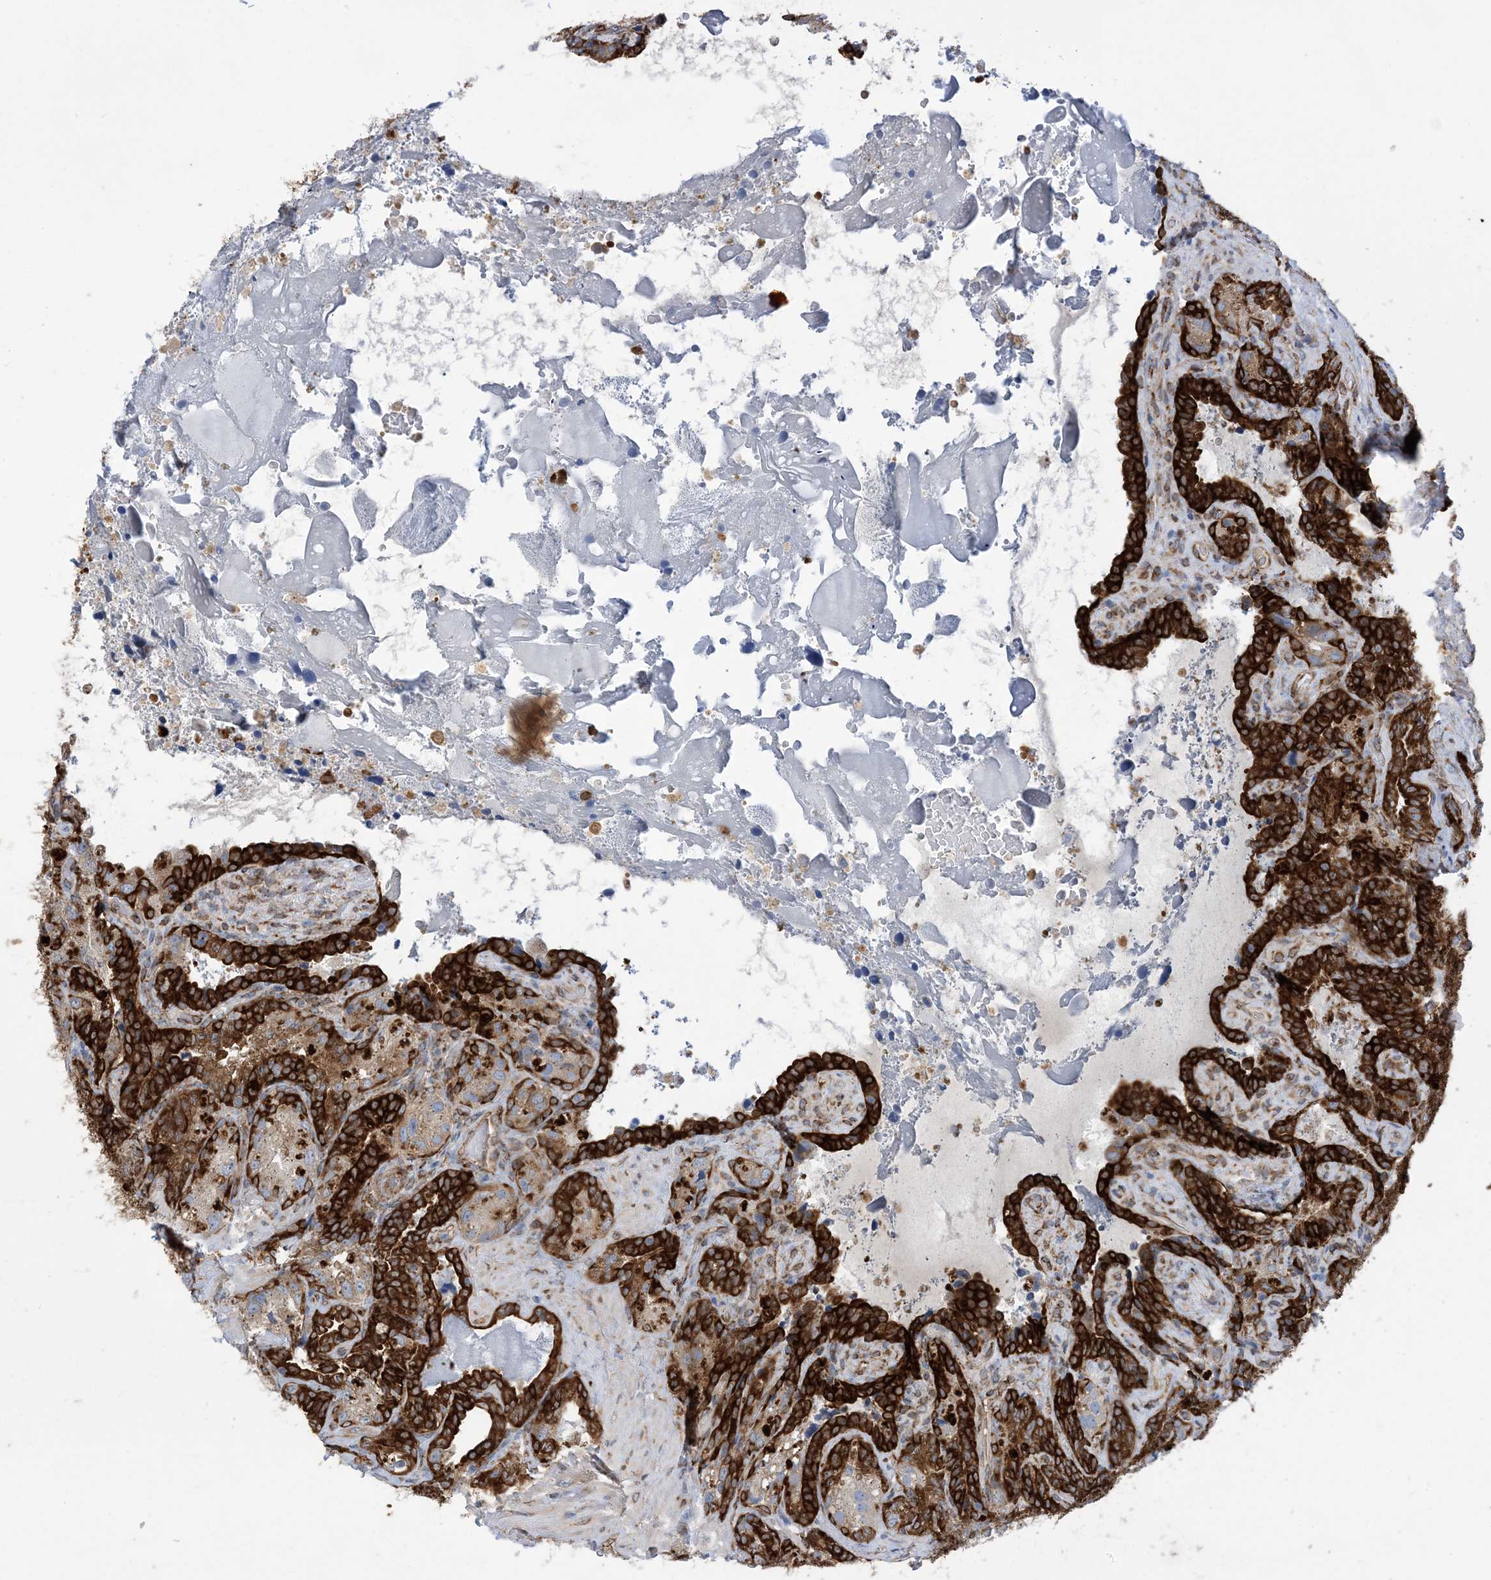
{"staining": {"intensity": "strong", "quantity": "25%-75%", "location": "cytoplasmic/membranous"}, "tissue": "seminal vesicle", "cell_type": "Glandular cells", "image_type": "normal", "snomed": [{"axis": "morphology", "description": "Normal tissue, NOS"}, {"axis": "topography", "description": "Seminal veicle"}, {"axis": "topography", "description": "Peripheral nerve tissue"}], "caption": "IHC staining of benign seminal vesicle, which reveals high levels of strong cytoplasmic/membranous positivity in approximately 25%-75% of glandular cells indicating strong cytoplasmic/membranous protein staining. The staining was performed using DAB (brown) for protein detection and nuclei were counterstained in hematoxylin (blue).", "gene": "RBMS3", "patient": {"sex": "male", "age": 67}}